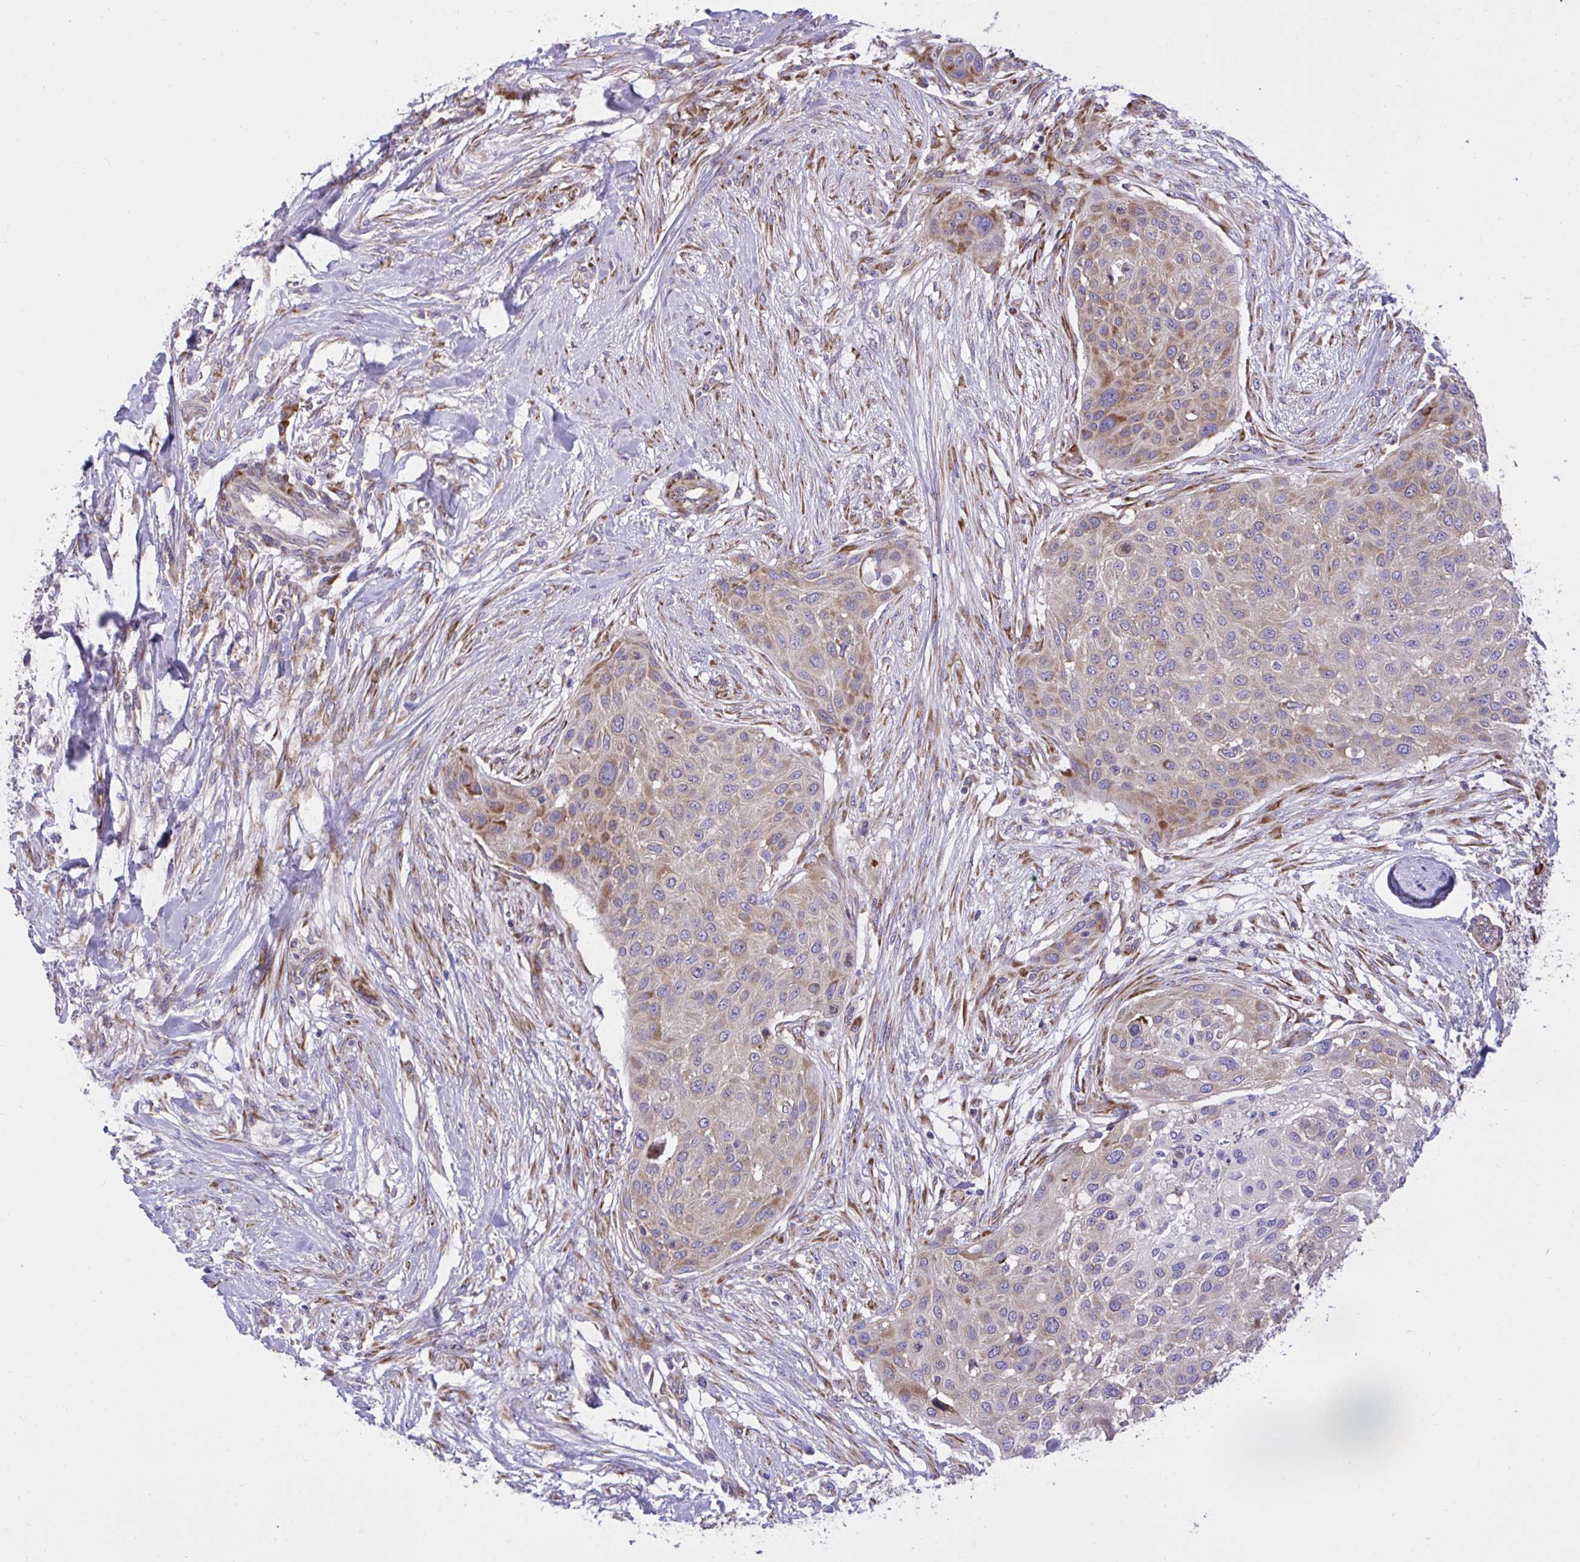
{"staining": {"intensity": "moderate", "quantity": "<25%", "location": "cytoplasmic/membranous"}, "tissue": "skin cancer", "cell_type": "Tumor cells", "image_type": "cancer", "snomed": [{"axis": "morphology", "description": "Squamous cell carcinoma, NOS"}, {"axis": "topography", "description": "Skin"}], "caption": "Tumor cells reveal low levels of moderate cytoplasmic/membranous positivity in about <25% of cells in squamous cell carcinoma (skin). The staining is performed using DAB (3,3'-diaminobenzidine) brown chromogen to label protein expression. The nuclei are counter-stained blue using hematoxylin.", "gene": "RPS15", "patient": {"sex": "female", "age": 87}}